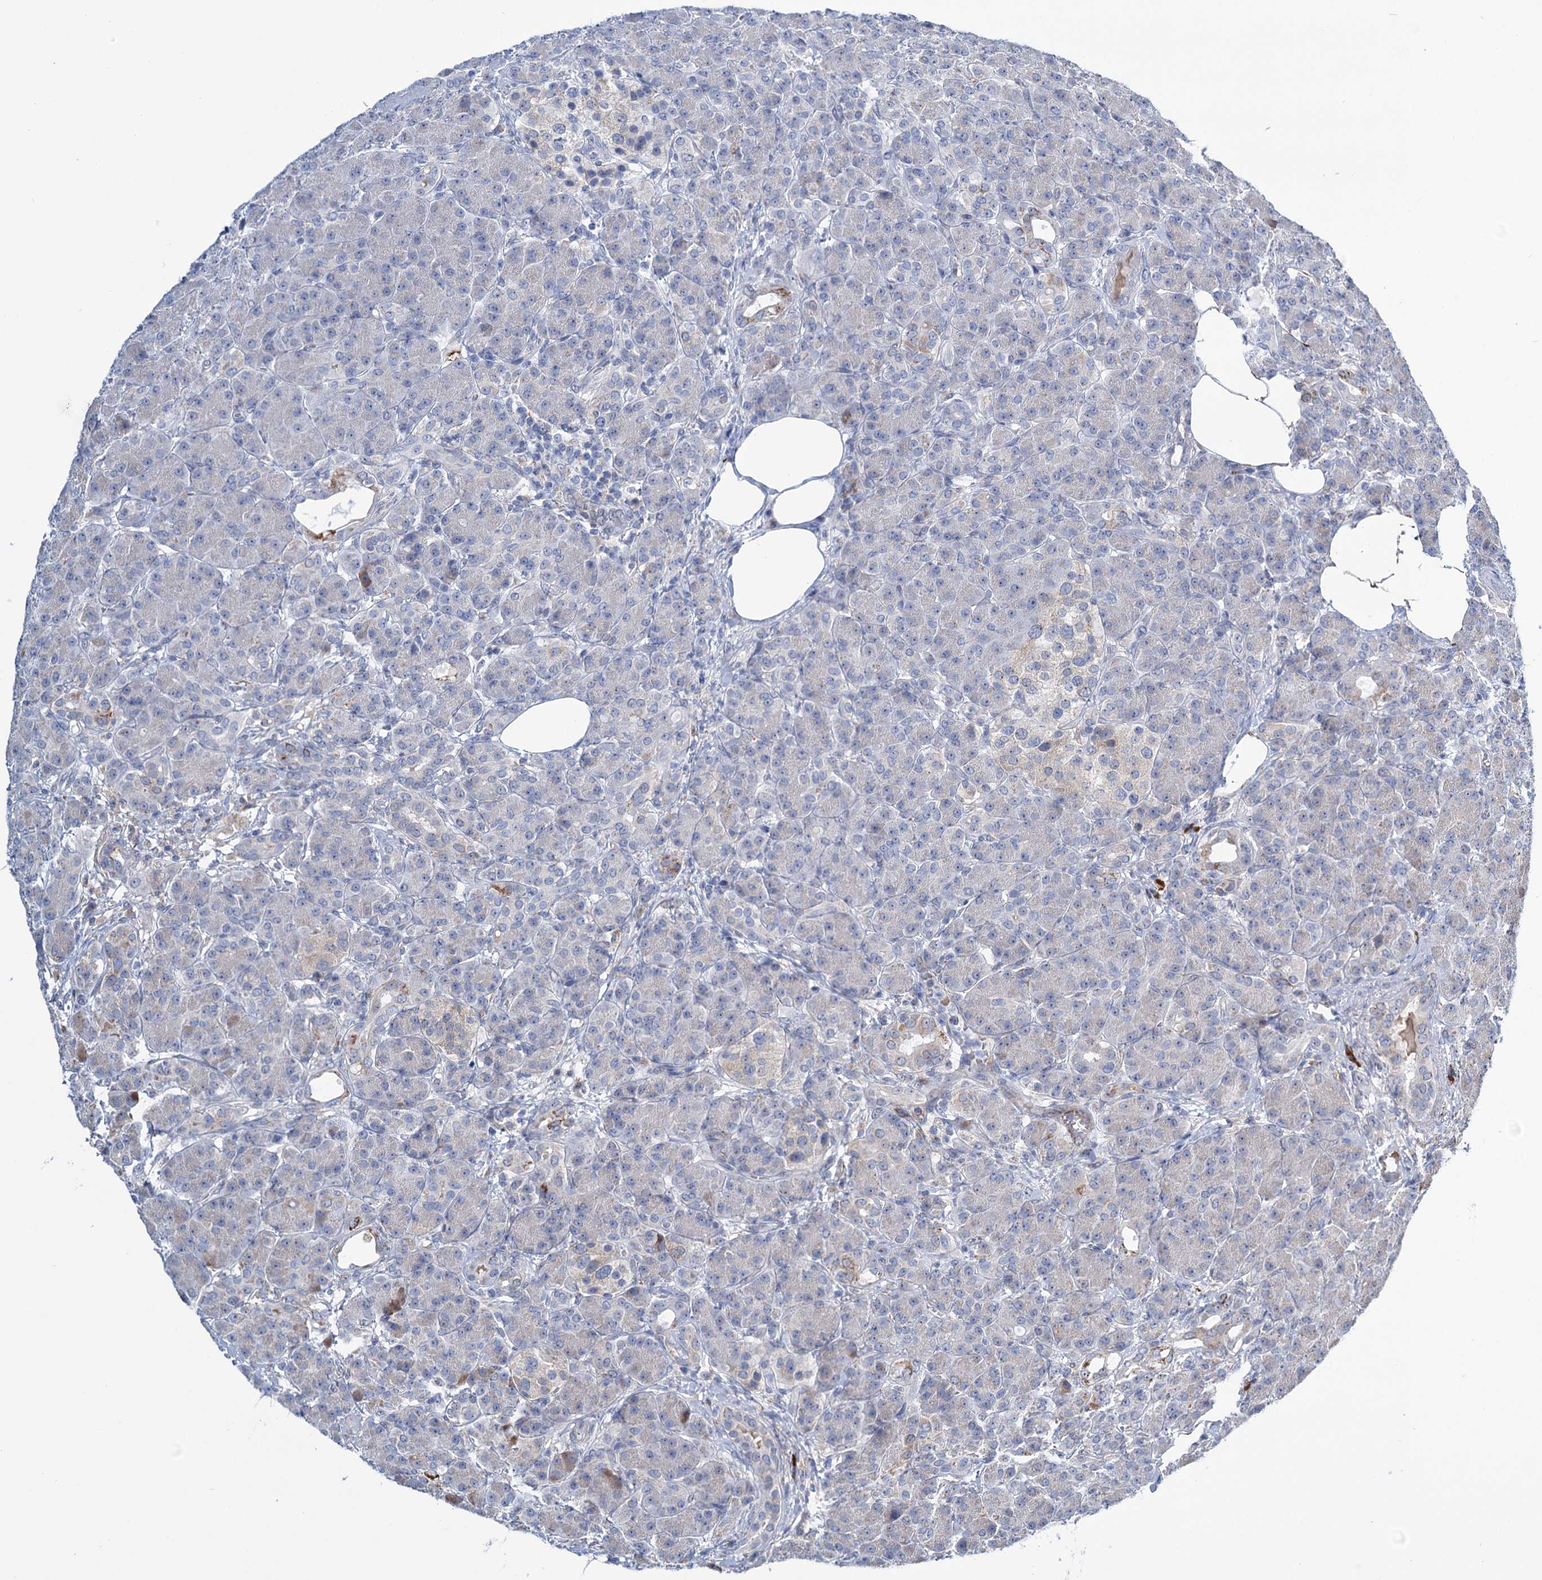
{"staining": {"intensity": "negative", "quantity": "none", "location": "none"}, "tissue": "pancreas", "cell_type": "Exocrine glandular cells", "image_type": "normal", "snomed": [{"axis": "morphology", "description": "Normal tissue, NOS"}, {"axis": "topography", "description": "Pancreas"}], "caption": "The image demonstrates no significant staining in exocrine glandular cells of pancreas. Brightfield microscopy of immunohistochemistry (IHC) stained with DAB (brown) and hematoxylin (blue), captured at high magnification.", "gene": "LPIN1", "patient": {"sex": "male", "age": 63}}